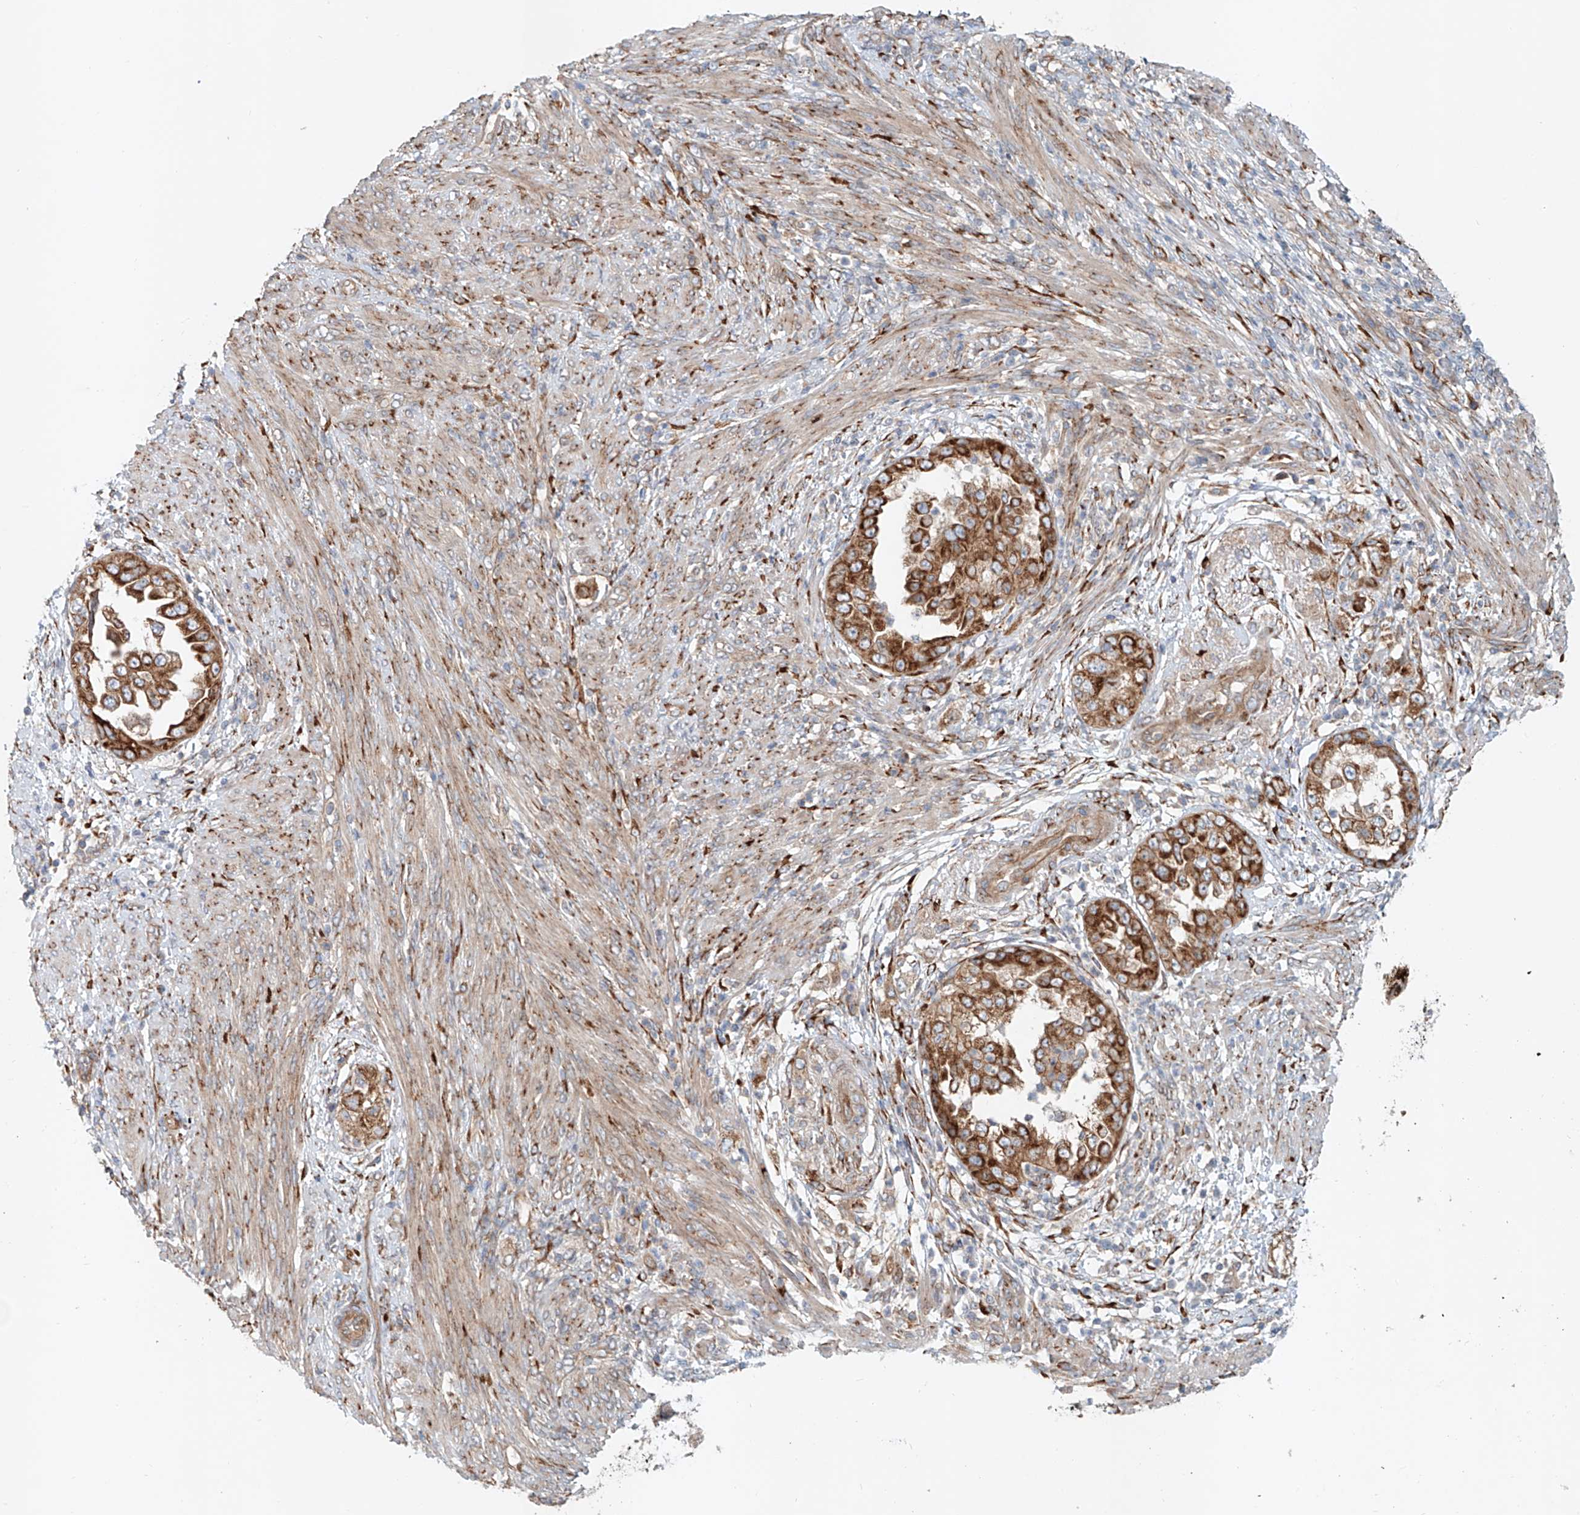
{"staining": {"intensity": "strong", "quantity": ">75%", "location": "cytoplasmic/membranous"}, "tissue": "endometrial cancer", "cell_type": "Tumor cells", "image_type": "cancer", "snomed": [{"axis": "morphology", "description": "Adenocarcinoma, NOS"}, {"axis": "topography", "description": "Endometrium"}], "caption": "Protein expression analysis of endometrial adenocarcinoma shows strong cytoplasmic/membranous positivity in approximately >75% of tumor cells. (DAB = brown stain, brightfield microscopy at high magnification).", "gene": "SNAP29", "patient": {"sex": "female", "age": 85}}